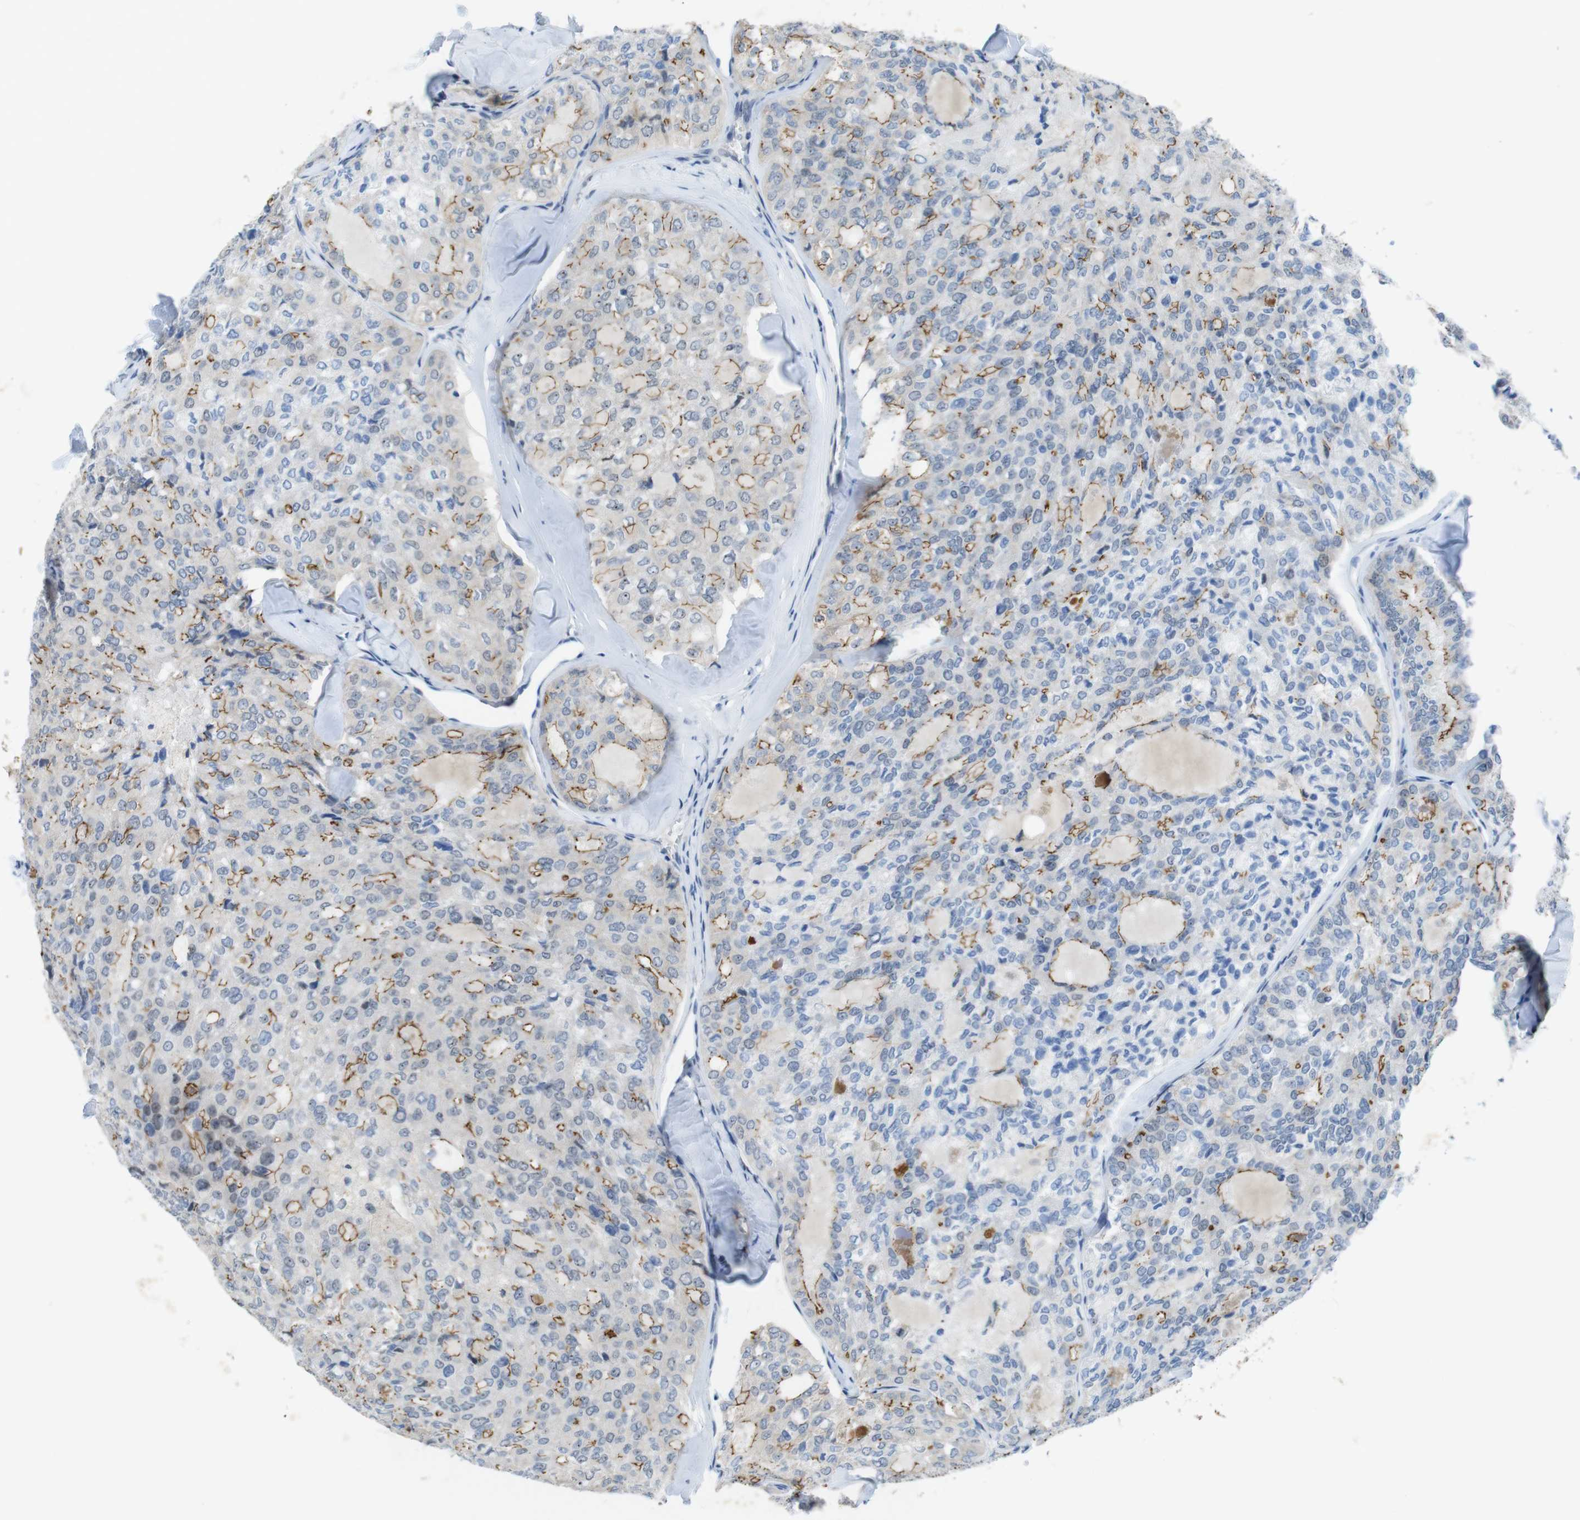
{"staining": {"intensity": "weak", "quantity": "25%-75%", "location": "cytoplasmic/membranous"}, "tissue": "thyroid cancer", "cell_type": "Tumor cells", "image_type": "cancer", "snomed": [{"axis": "morphology", "description": "Follicular adenoma carcinoma, NOS"}, {"axis": "topography", "description": "Thyroid gland"}], "caption": "High-magnification brightfield microscopy of thyroid cancer stained with DAB (3,3'-diaminobenzidine) (brown) and counterstained with hematoxylin (blue). tumor cells exhibit weak cytoplasmic/membranous staining is identified in approximately25%-75% of cells.", "gene": "TJP3", "patient": {"sex": "male", "age": 75}}